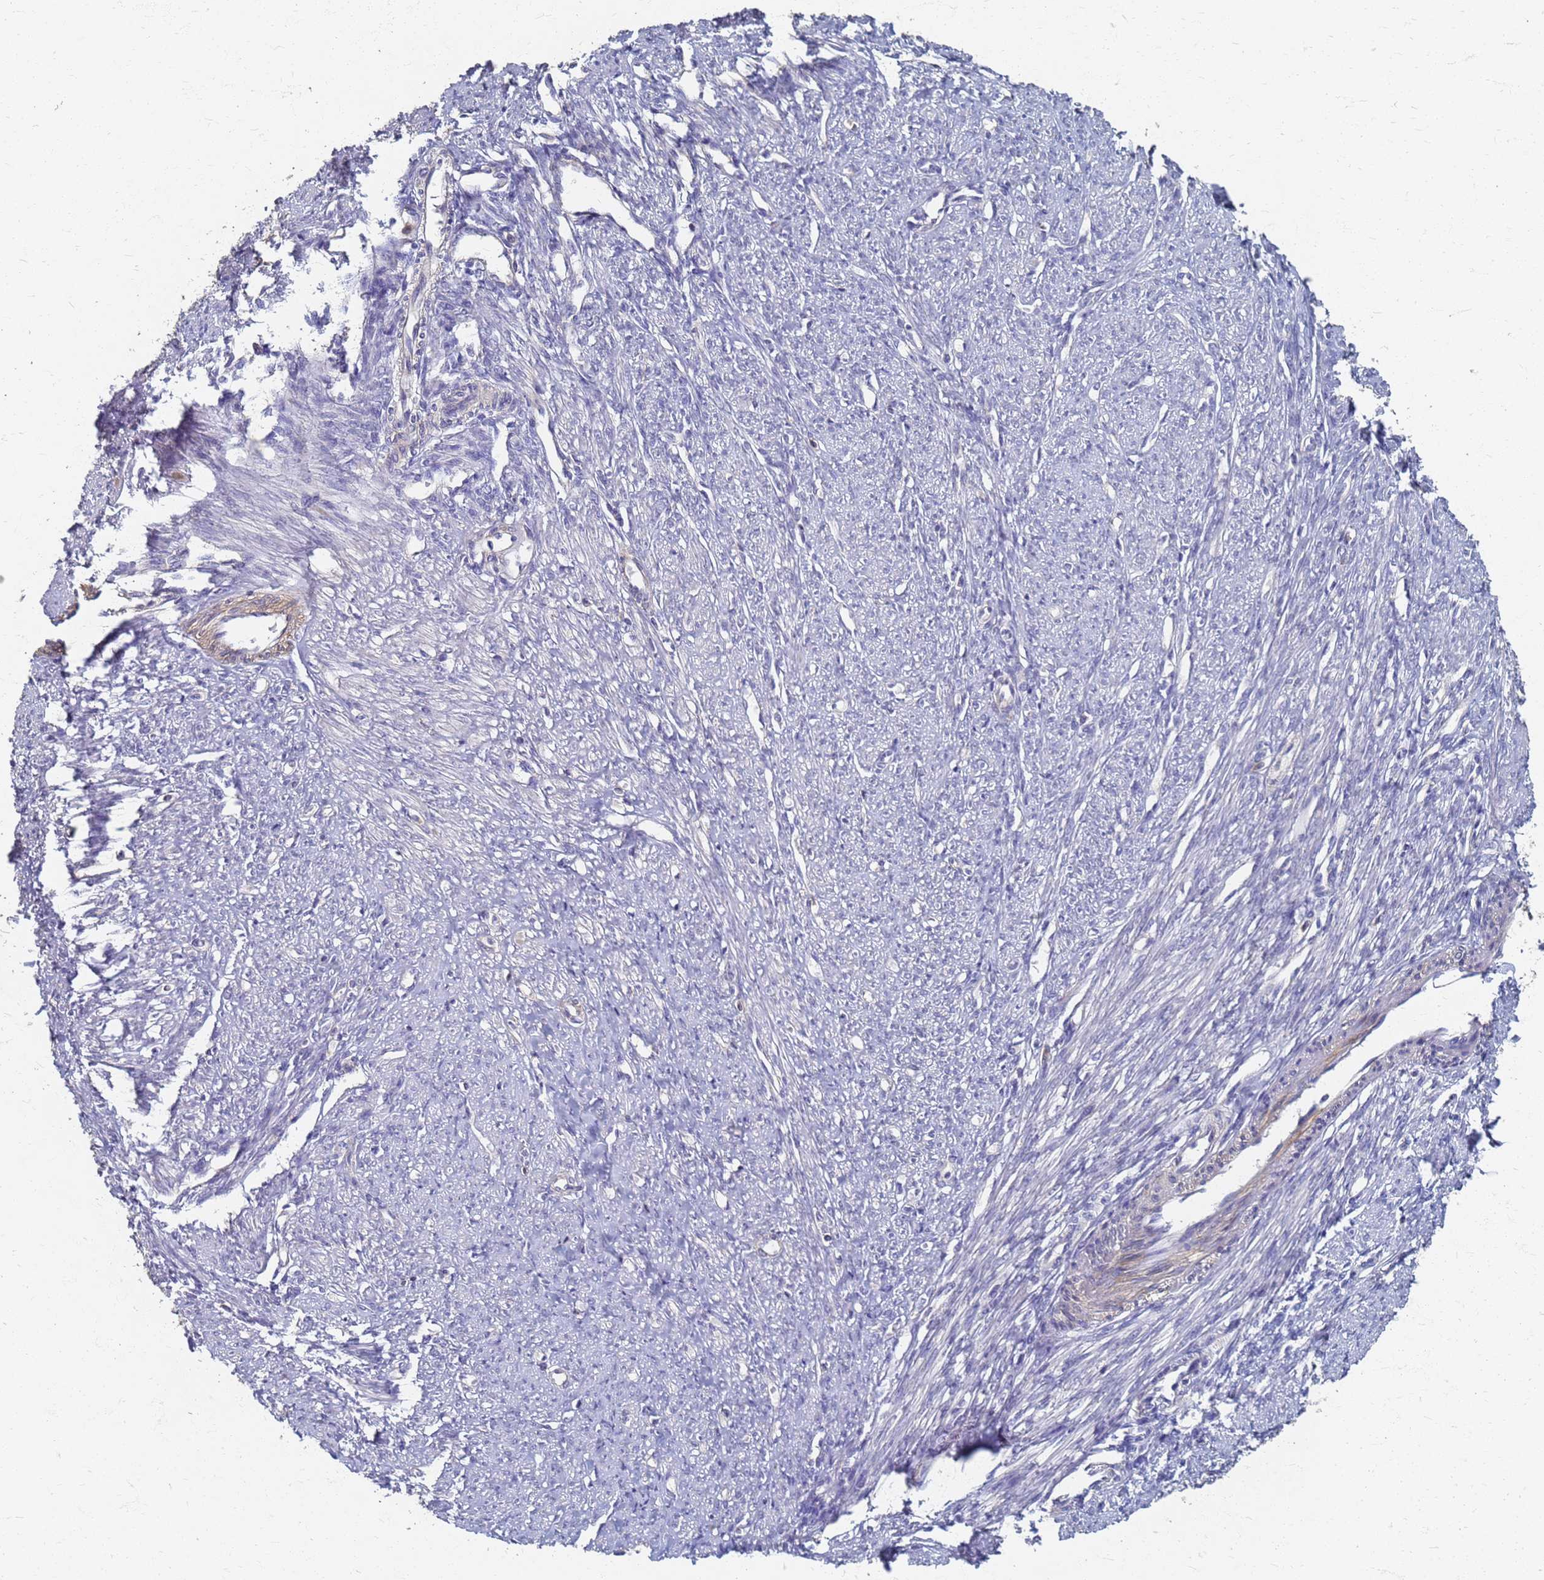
{"staining": {"intensity": "weak", "quantity": "<25%", "location": "cytoplasmic/membranous"}, "tissue": "smooth muscle", "cell_type": "Smooth muscle cells", "image_type": "normal", "snomed": [{"axis": "morphology", "description": "Normal tissue, NOS"}, {"axis": "topography", "description": "Smooth muscle"}, {"axis": "topography", "description": "Uterus"}], "caption": "Immunohistochemical staining of benign smooth muscle displays no significant positivity in smooth muscle cells.", "gene": "KRCC1", "patient": {"sex": "female", "age": 59}}